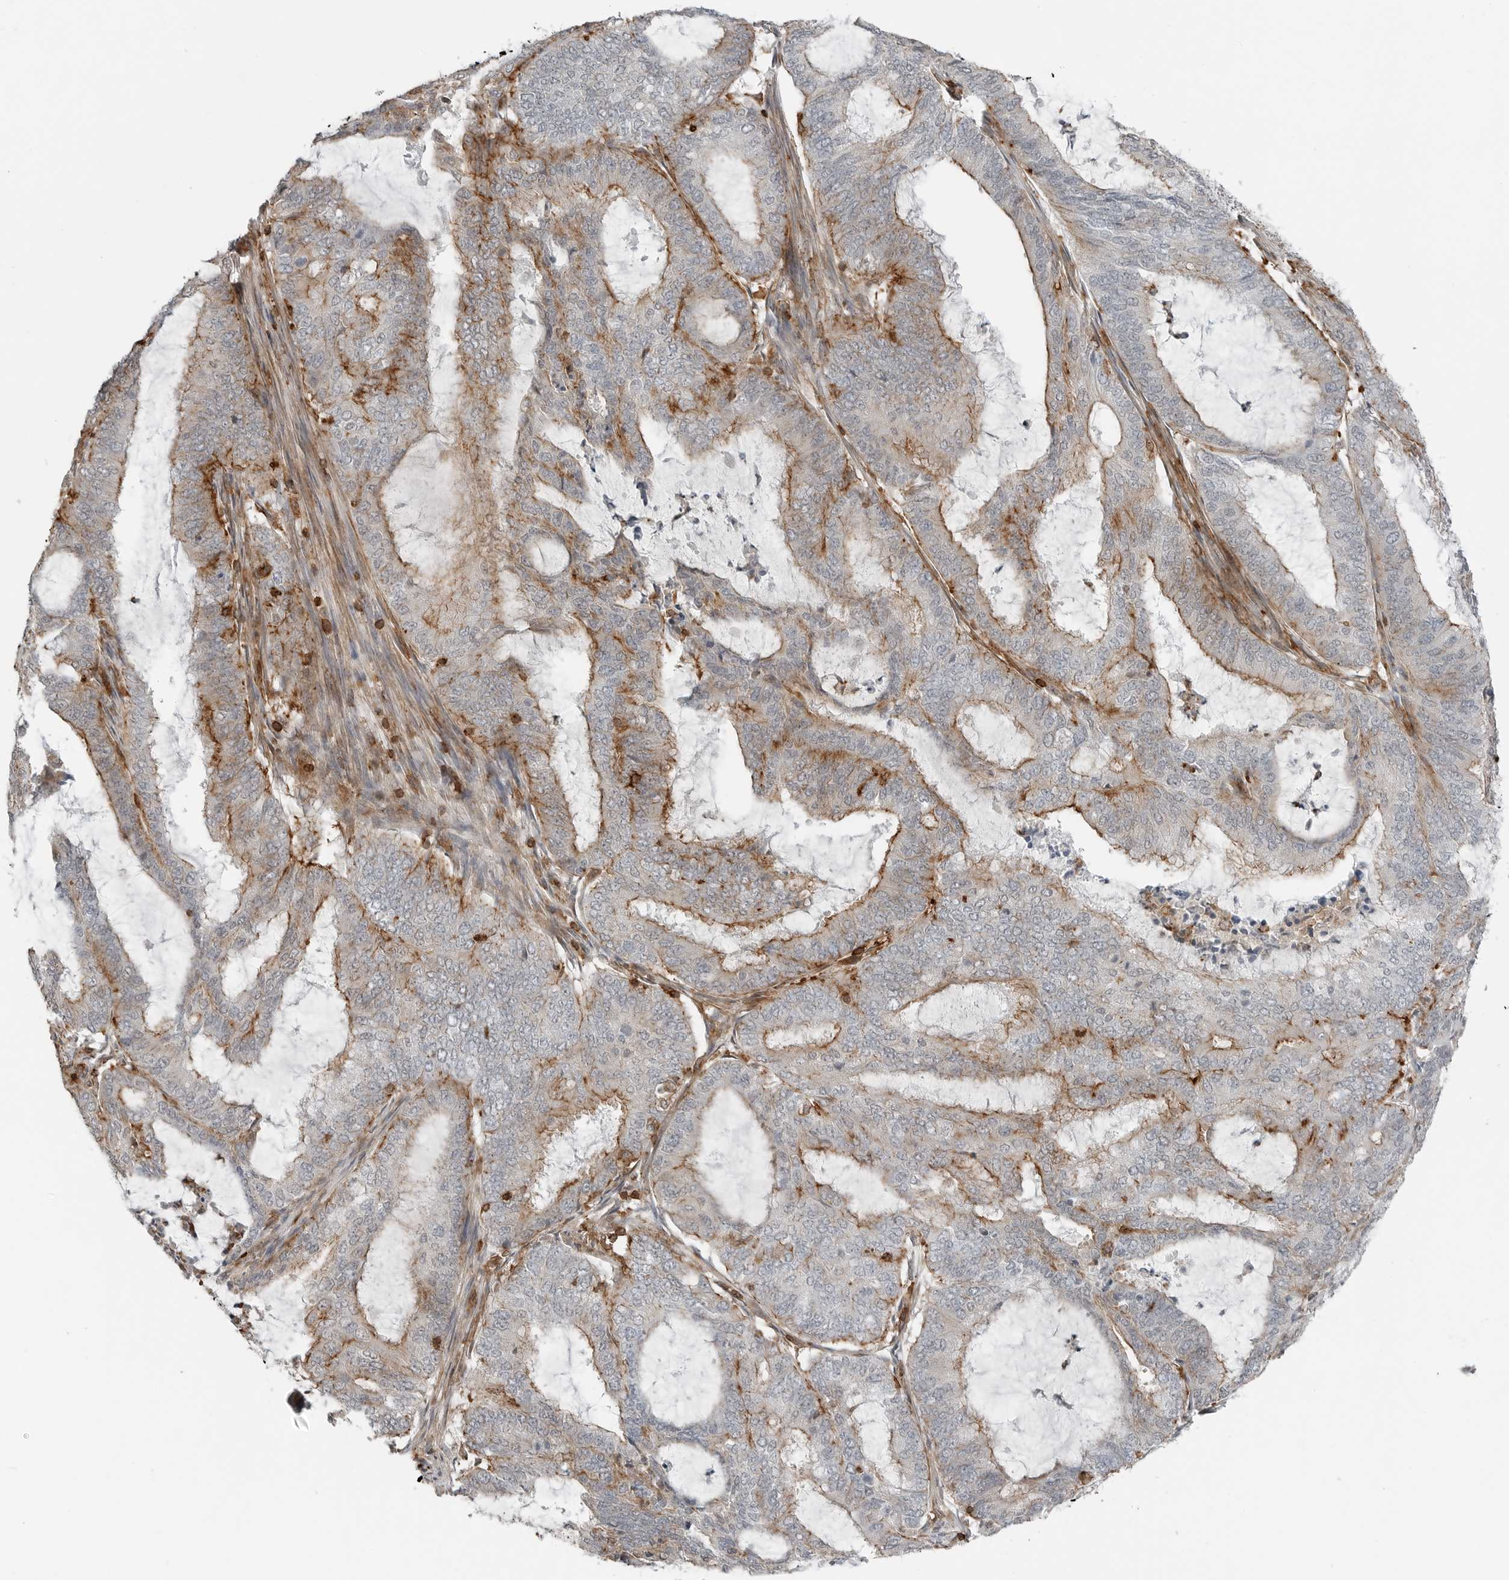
{"staining": {"intensity": "moderate", "quantity": "25%-75%", "location": "cytoplasmic/membranous"}, "tissue": "endometrial cancer", "cell_type": "Tumor cells", "image_type": "cancer", "snomed": [{"axis": "morphology", "description": "Adenocarcinoma, NOS"}, {"axis": "topography", "description": "Endometrium"}], "caption": "Immunohistochemistry histopathology image of neoplastic tissue: human adenocarcinoma (endometrial) stained using immunohistochemistry (IHC) shows medium levels of moderate protein expression localized specifically in the cytoplasmic/membranous of tumor cells, appearing as a cytoplasmic/membranous brown color.", "gene": "LEFTY2", "patient": {"sex": "female", "age": 51}}